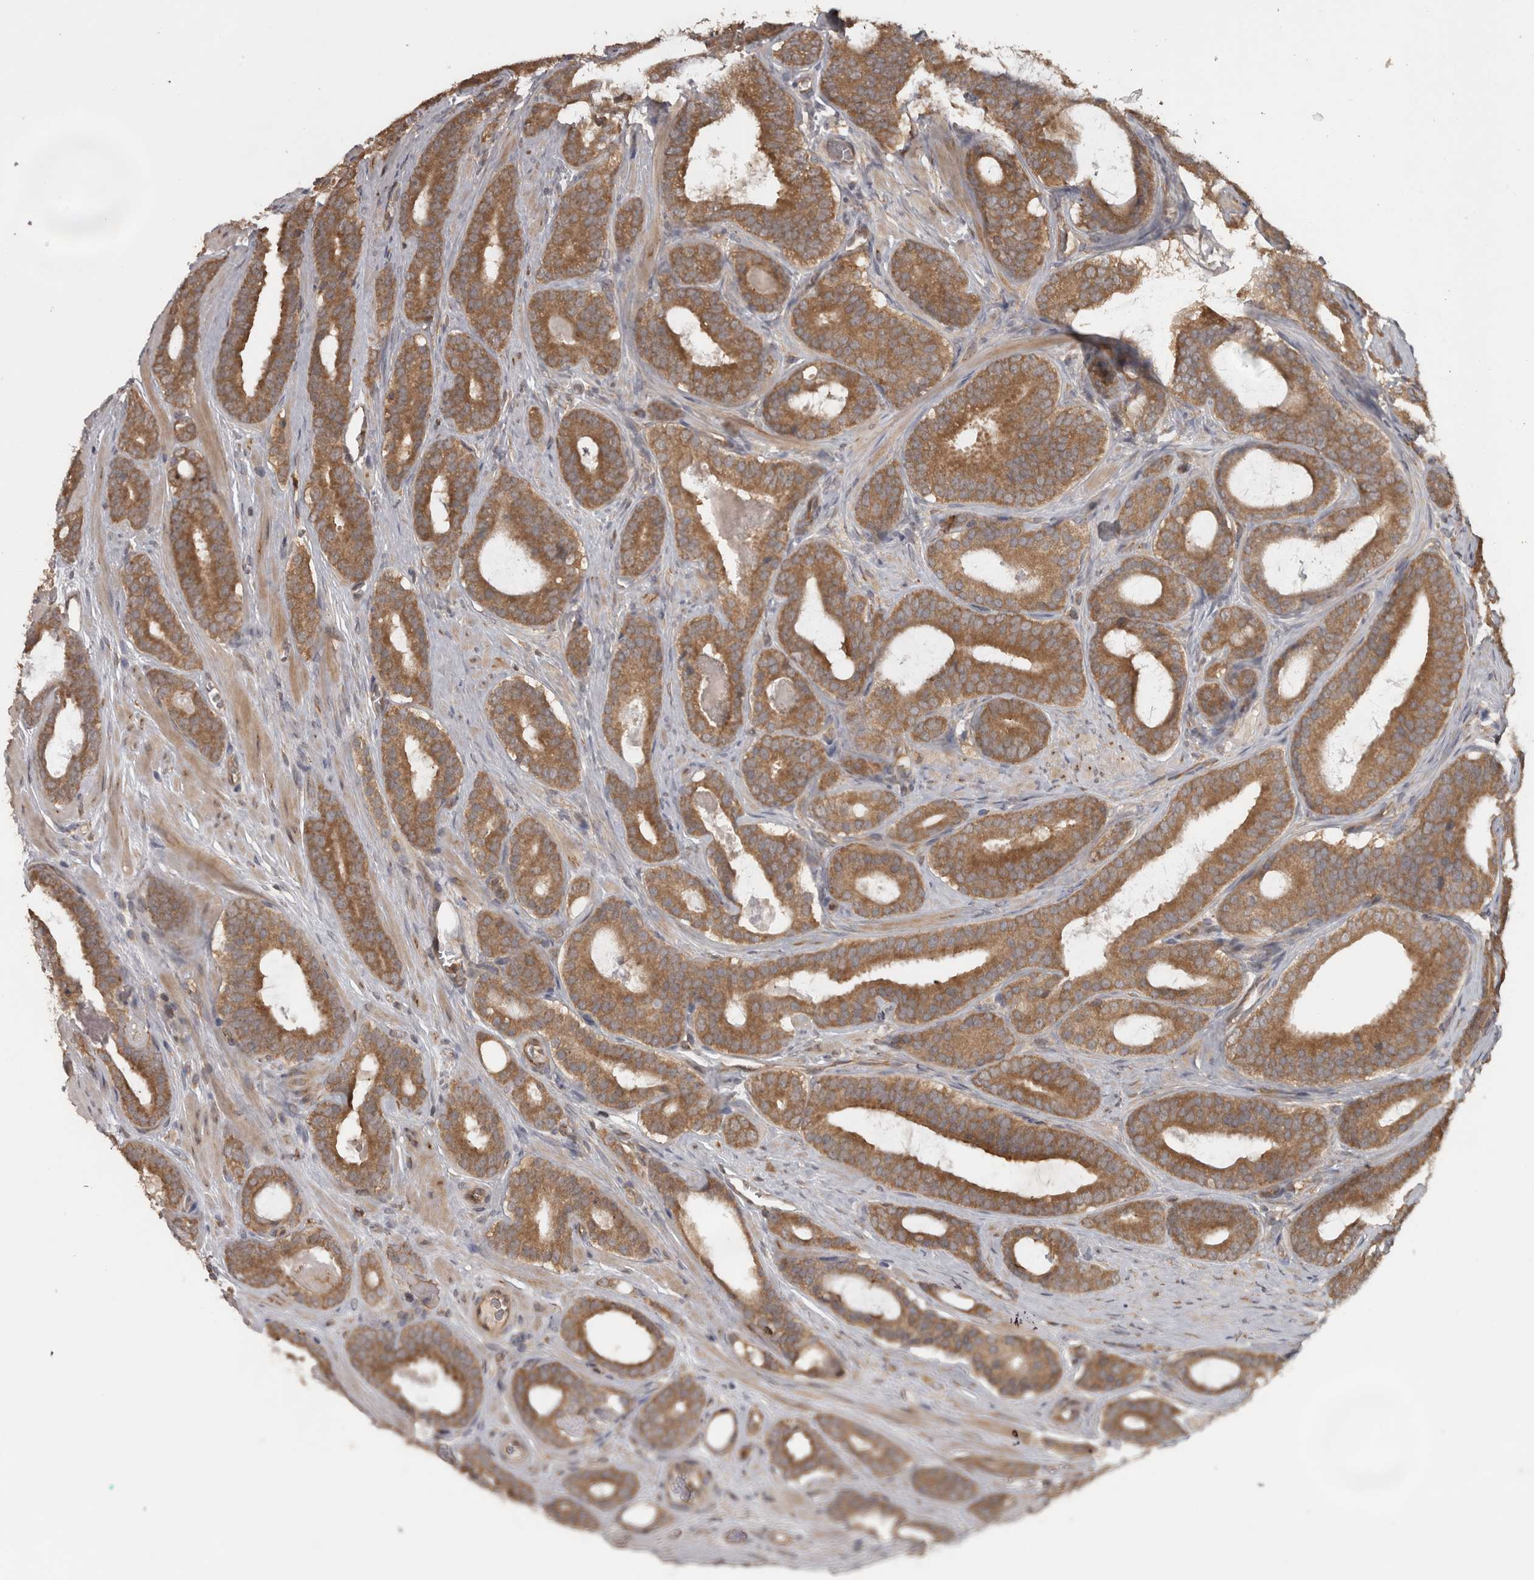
{"staining": {"intensity": "moderate", "quantity": ">75%", "location": "cytoplasmic/membranous"}, "tissue": "prostate cancer", "cell_type": "Tumor cells", "image_type": "cancer", "snomed": [{"axis": "morphology", "description": "Adenocarcinoma, High grade"}, {"axis": "topography", "description": "Prostate"}], "caption": "Immunohistochemistry of human prostate cancer (adenocarcinoma (high-grade)) displays medium levels of moderate cytoplasmic/membranous staining in approximately >75% of tumor cells.", "gene": "MICU3", "patient": {"sex": "male", "age": 60}}